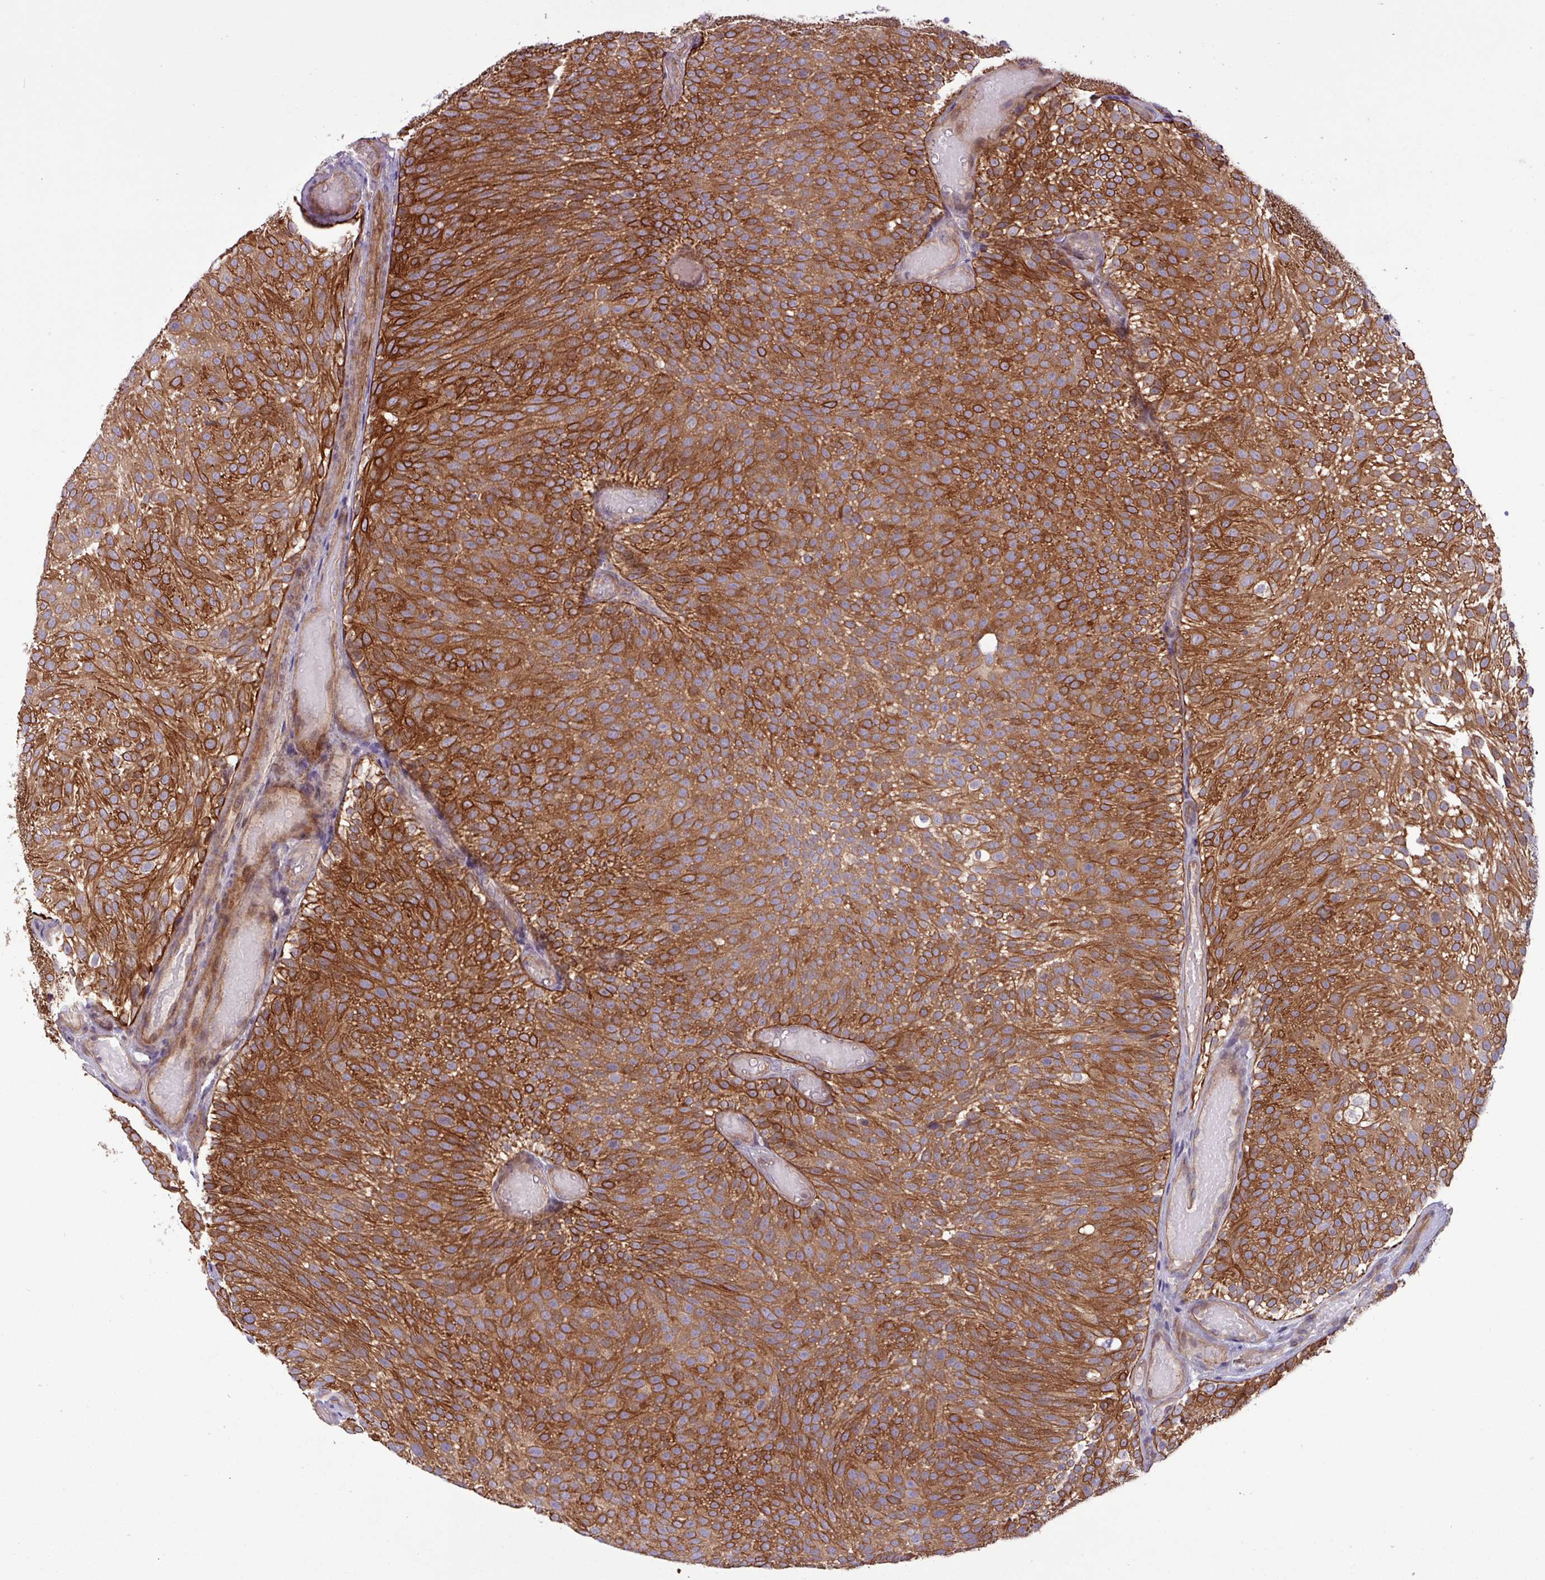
{"staining": {"intensity": "strong", "quantity": ">75%", "location": "cytoplasmic/membranous"}, "tissue": "urothelial cancer", "cell_type": "Tumor cells", "image_type": "cancer", "snomed": [{"axis": "morphology", "description": "Urothelial carcinoma, Low grade"}, {"axis": "topography", "description": "Urinary bladder"}], "caption": "Urothelial carcinoma (low-grade) tissue shows strong cytoplasmic/membranous staining in approximately >75% of tumor cells (DAB (3,3'-diaminobenzidine) = brown stain, brightfield microscopy at high magnification).", "gene": "CNTRL", "patient": {"sex": "male", "age": 78}}